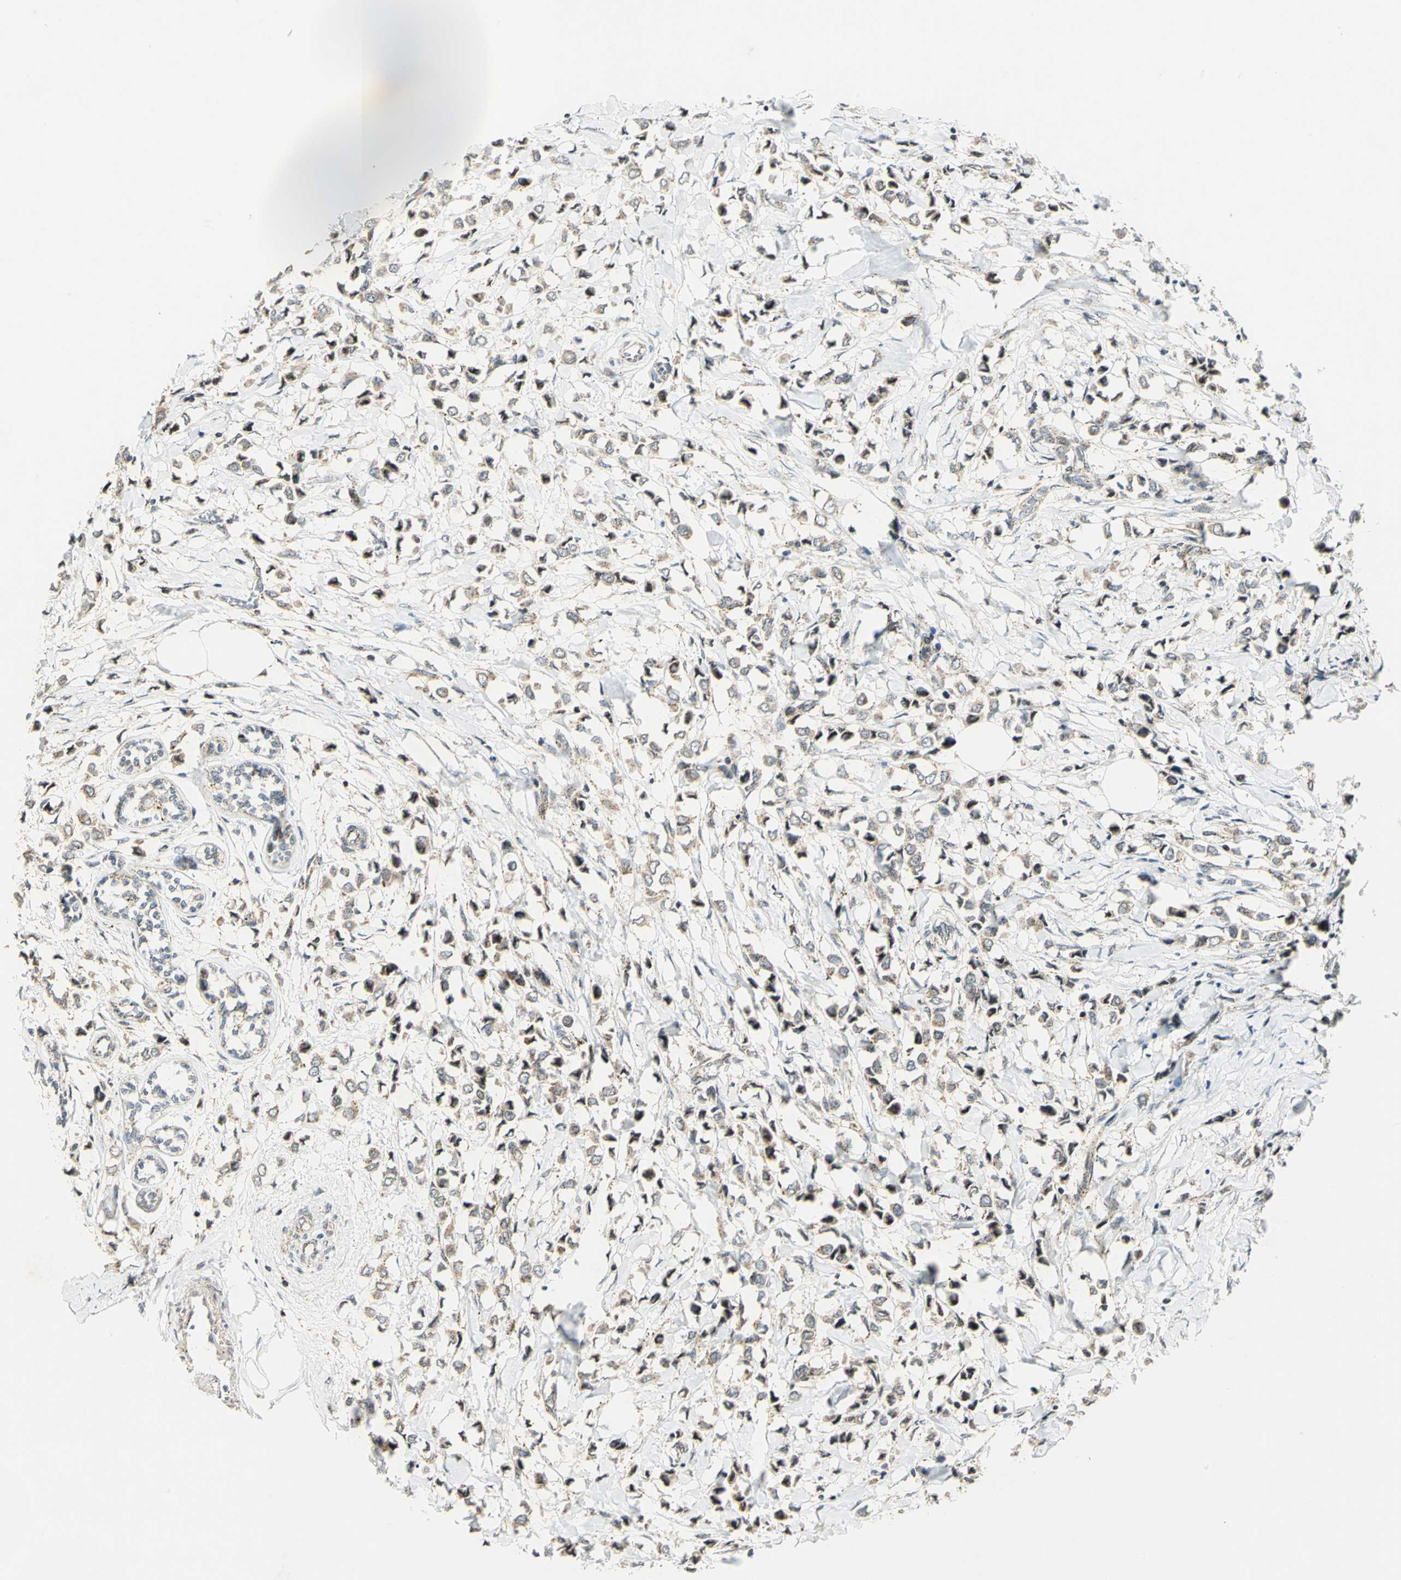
{"staining": {"intensity": "weak", "quantity": ">75%", "location": "cytoplasmic/membranous"}, "tissue": "breast cancer", "cell_type": "Tumor cells", "image_type": "cancer", "snomed": [{"axis": "morphology", "description": "Lobular carcinoma"}, {"axis": "topography", "description": "Breast"}], "caption": "A photomicrograph of breast cancer stained for a protein demonstrates weak cytoplasmic/membranous brown staining in tumor cells.", "gene": "ATP6V1A", "patient": {"sex": "female", "age": 51}}